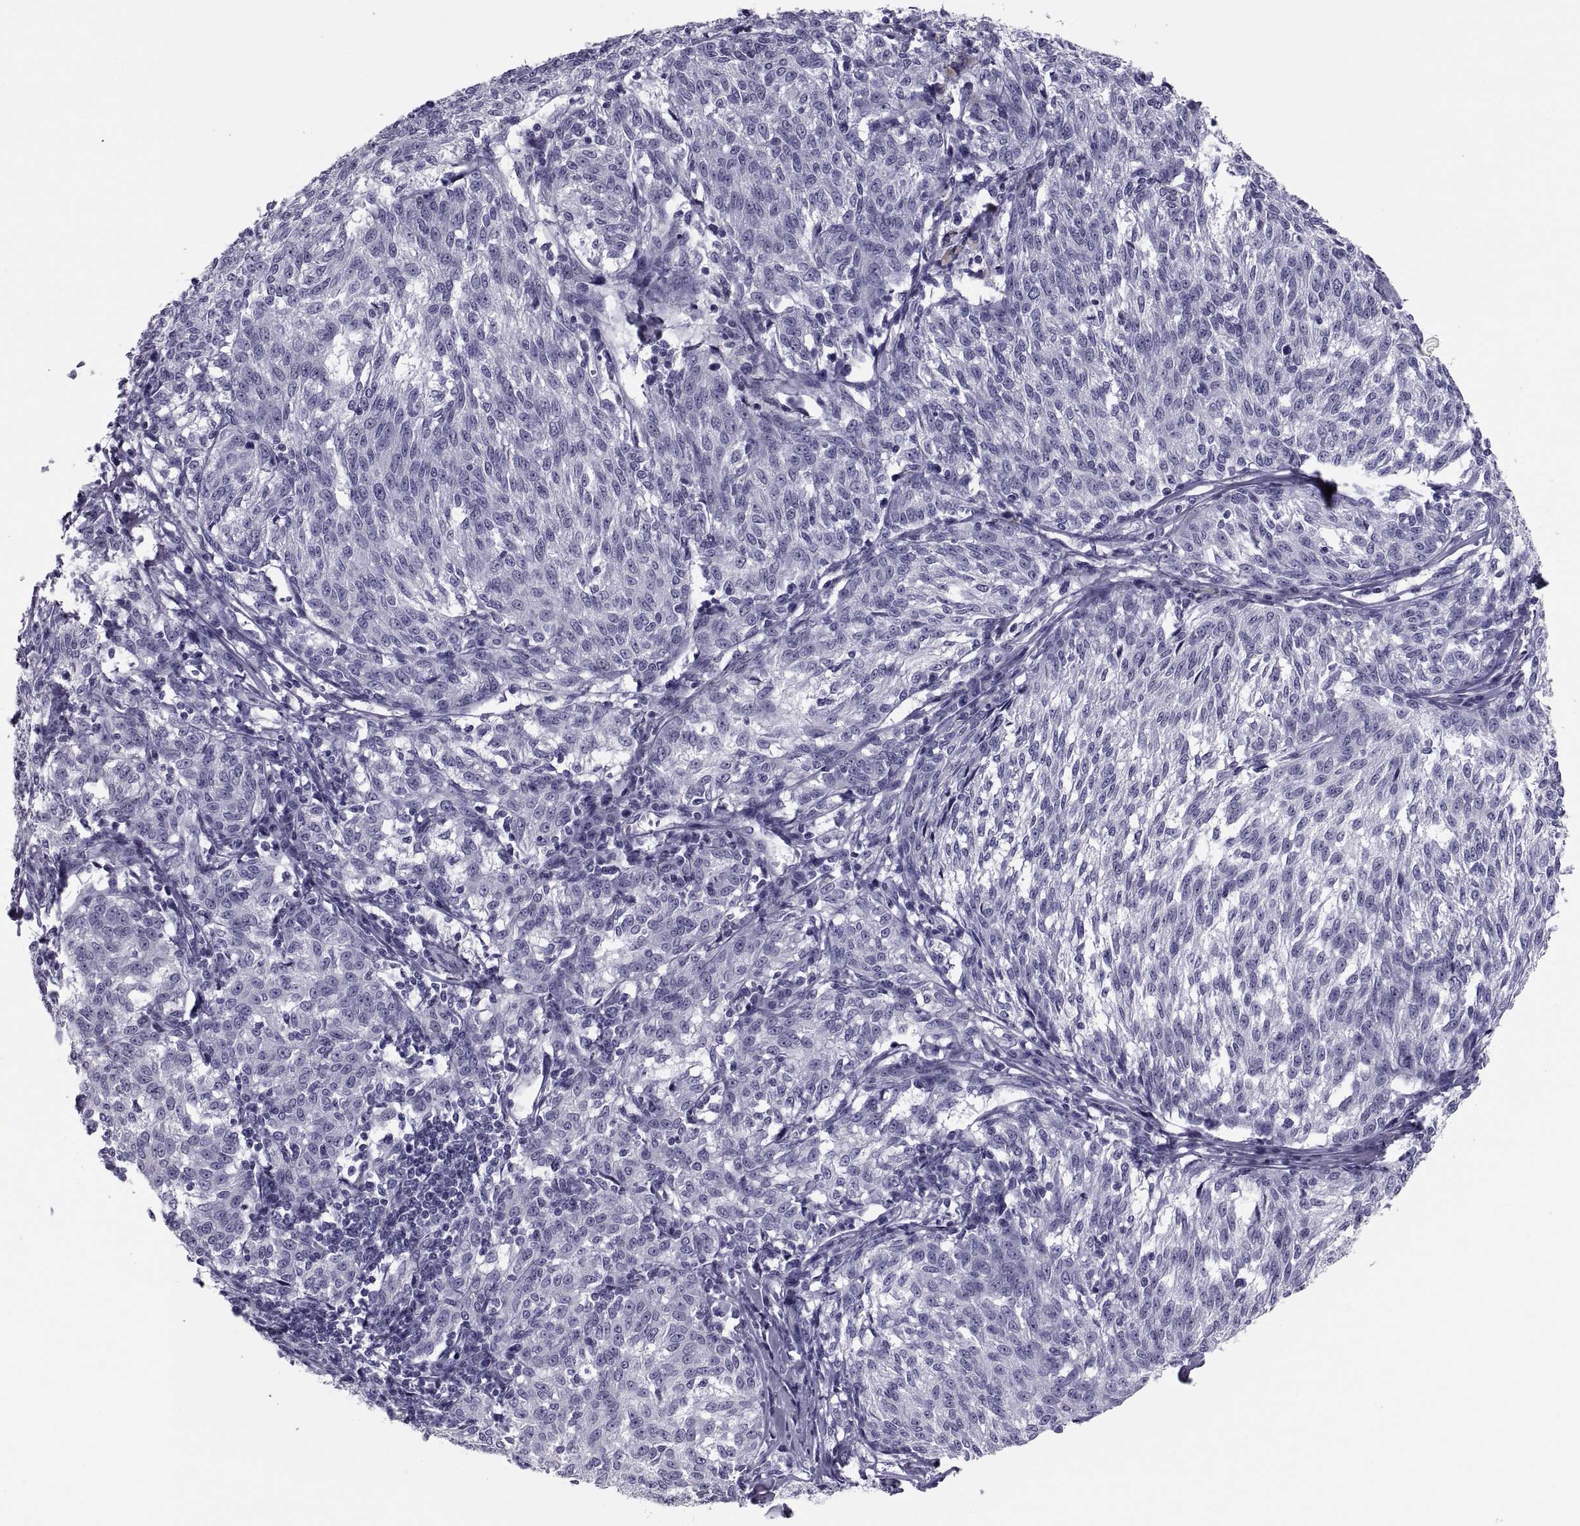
{"staining": {"intensity": "negative", "quantity": "none", "location": "none"}, "tissue": "melanoma", "cell_type": "Tumor cells", "image_type": "cancer", "snomed": [{"axis": "morphology", "description": "Malignant melanoma, NOS"}, {"axis": "topography", "description": "Skin"}], "caption": "The immunohistochemistry image has no significant expression in tumor cells of malignant melanoma tissue. (DAB immunohistochemistry (IHC) visualized using brightfield microscopy, high magnification).", "gene": "CRISP1", "patient": {"sex": "female", "age": 72}}